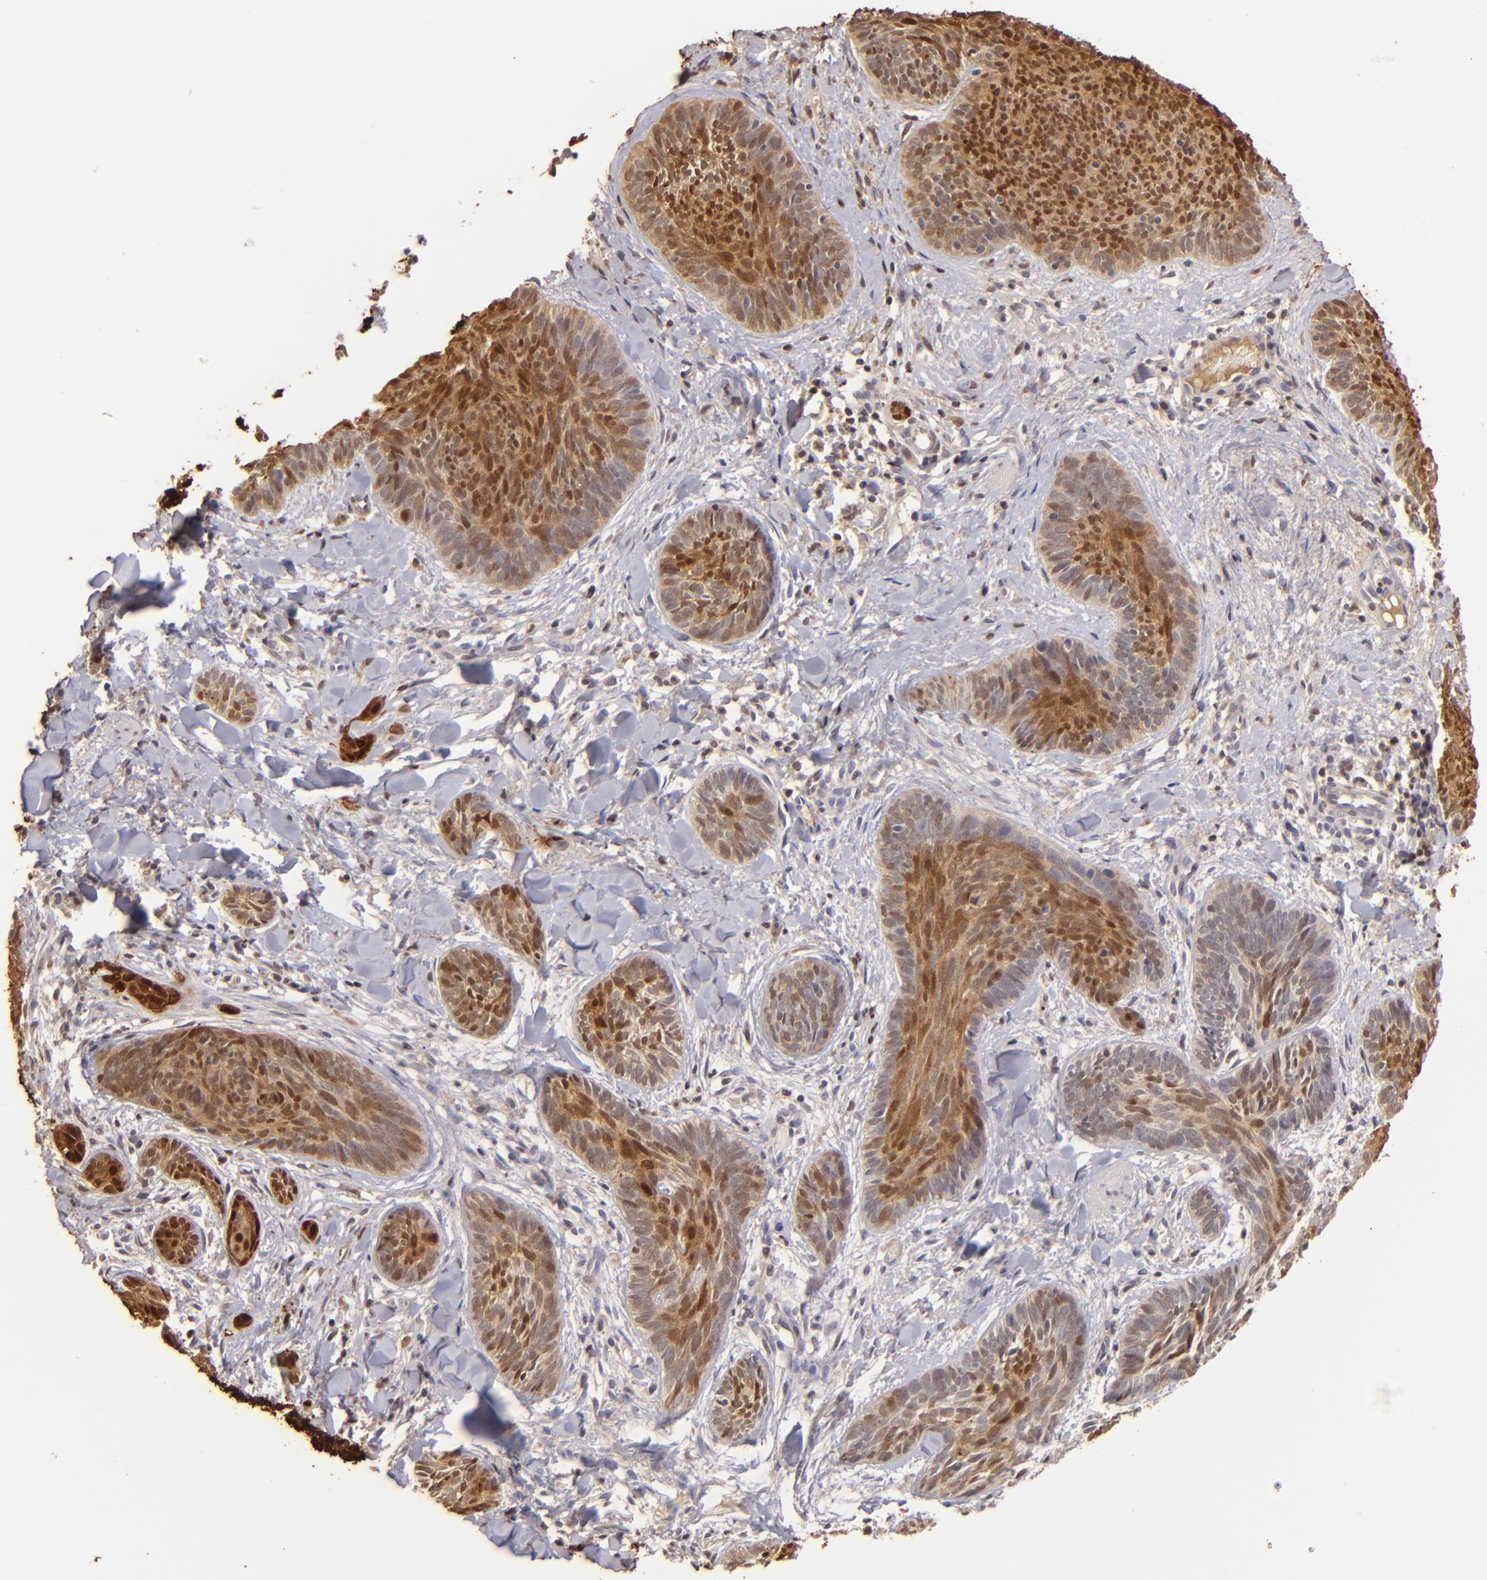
{"staining": {"intensity": "moderate", "quantity": ">75%", "location": "cytoplasmic/membranous,nuclear"}, "tissue": "skin cancer", "cell_type": "Tumor cells", "image_type": "cancer", "snomed": [{"axis": "morphology", "description": "Basal cell carcinoma"}, {"axis": "topography", "description": "Skin"}], "caption": "Protein expression analysis of basal cell carcinoma (skin) exhibits moderate cytoplasmic/membranous and nuclear staining in approximately >75% of tumor cells. The staining was performed using DAB to visualize the protein expression in brown, while the nuclei were stained in blue with hematoxylin (Magnification: 20x).", "gene": "S100A2", "patient": {"sex": "female", "age": 81}}